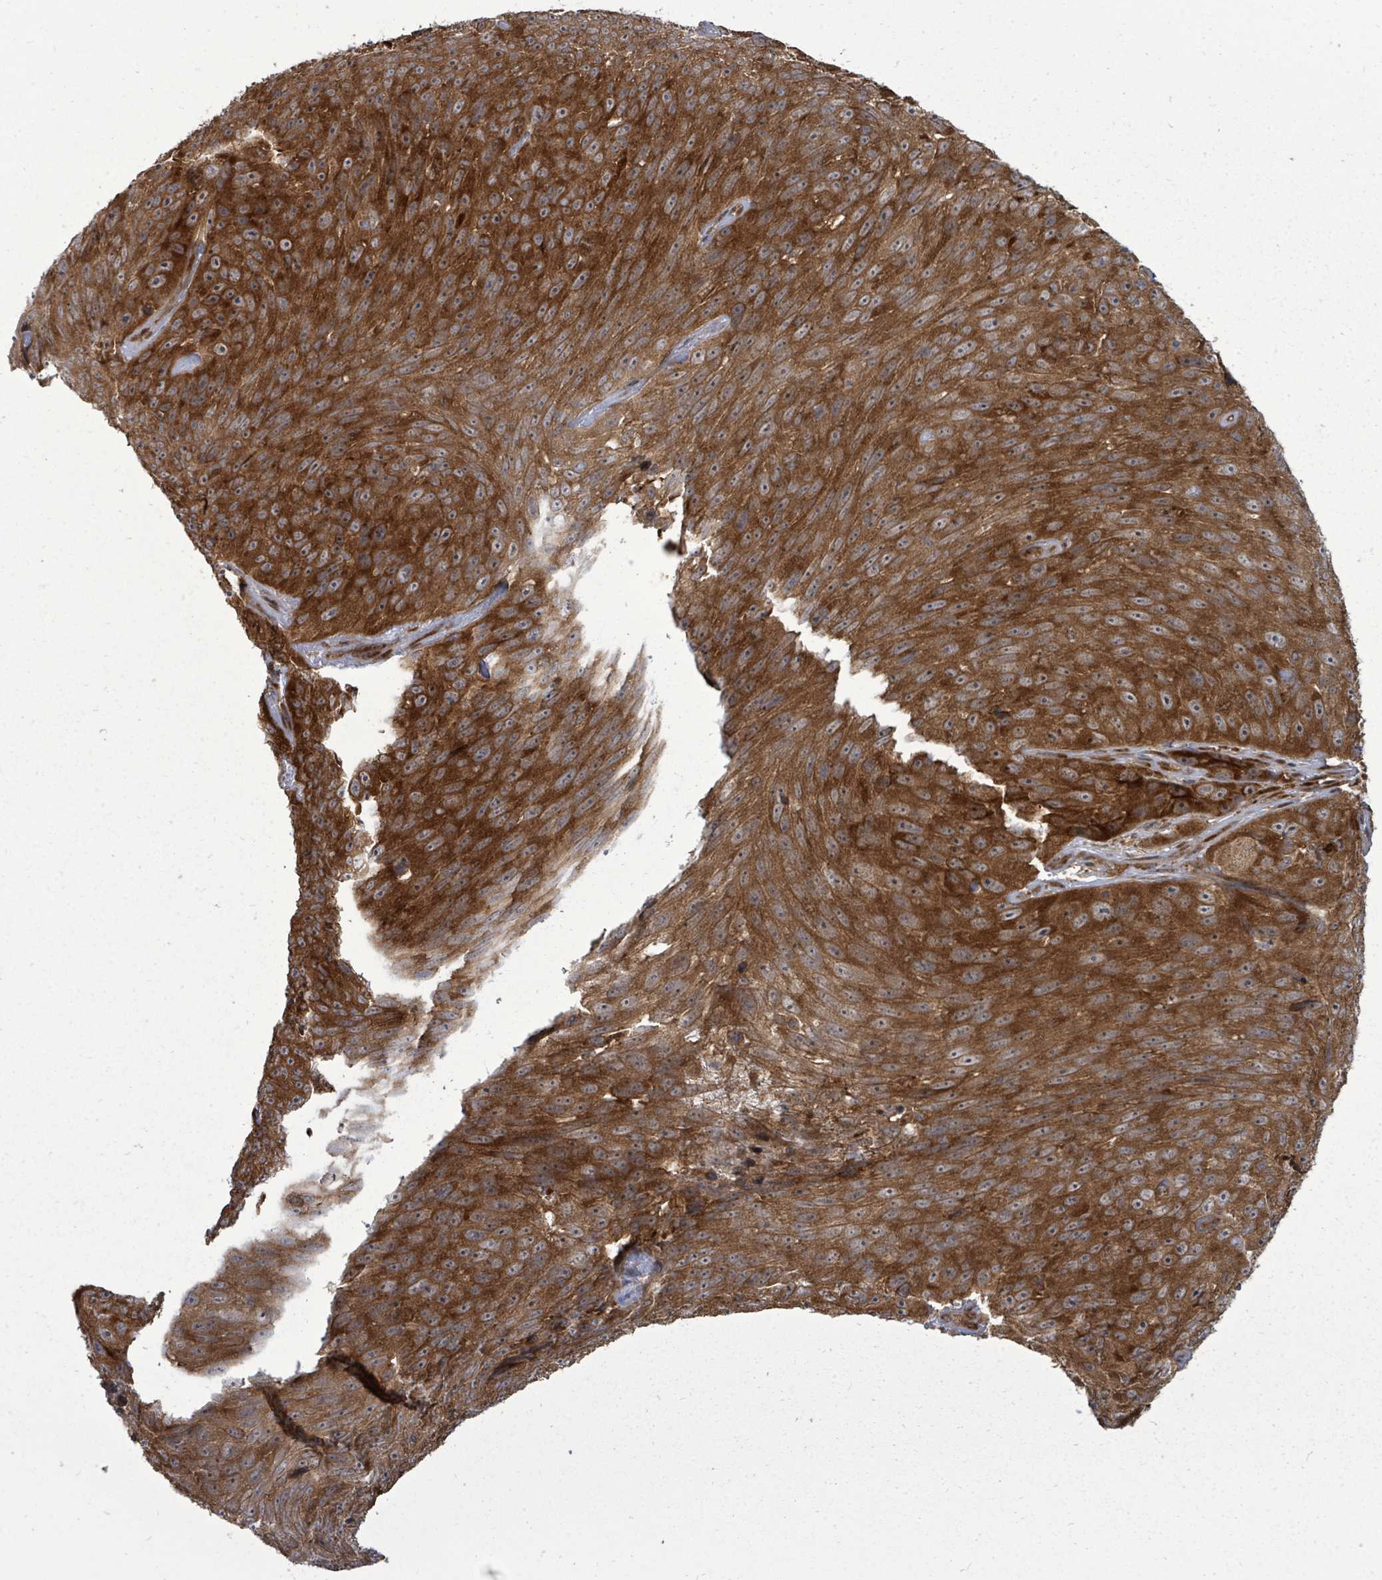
{"staining": {"intensity": "strong", "quantity": ">75%", "location": "cytoplasmic/membranous"}, "tissue": "skin cancer", "cell_type": "Tumor cells", "image_type": "cancer", "snomed": [{"axis": "morphology", "description": "Squamous cell carcinoma, NOS"}, {"axis": "topography", "description": "Skin"}], "caption": "IHC micrograph of neoplastic tissue: human squamous cell carcinoma (skin) stained using immunohistochemistry (IHC) exhibits high levels of strong protein expression localized specifically in the cytoplasmic/membranous of tumor cells, appearing as a cytoplasmic/membranous brown color.", "gene": "EIF3C", "patient": {"sex": "female", "age": 87}}